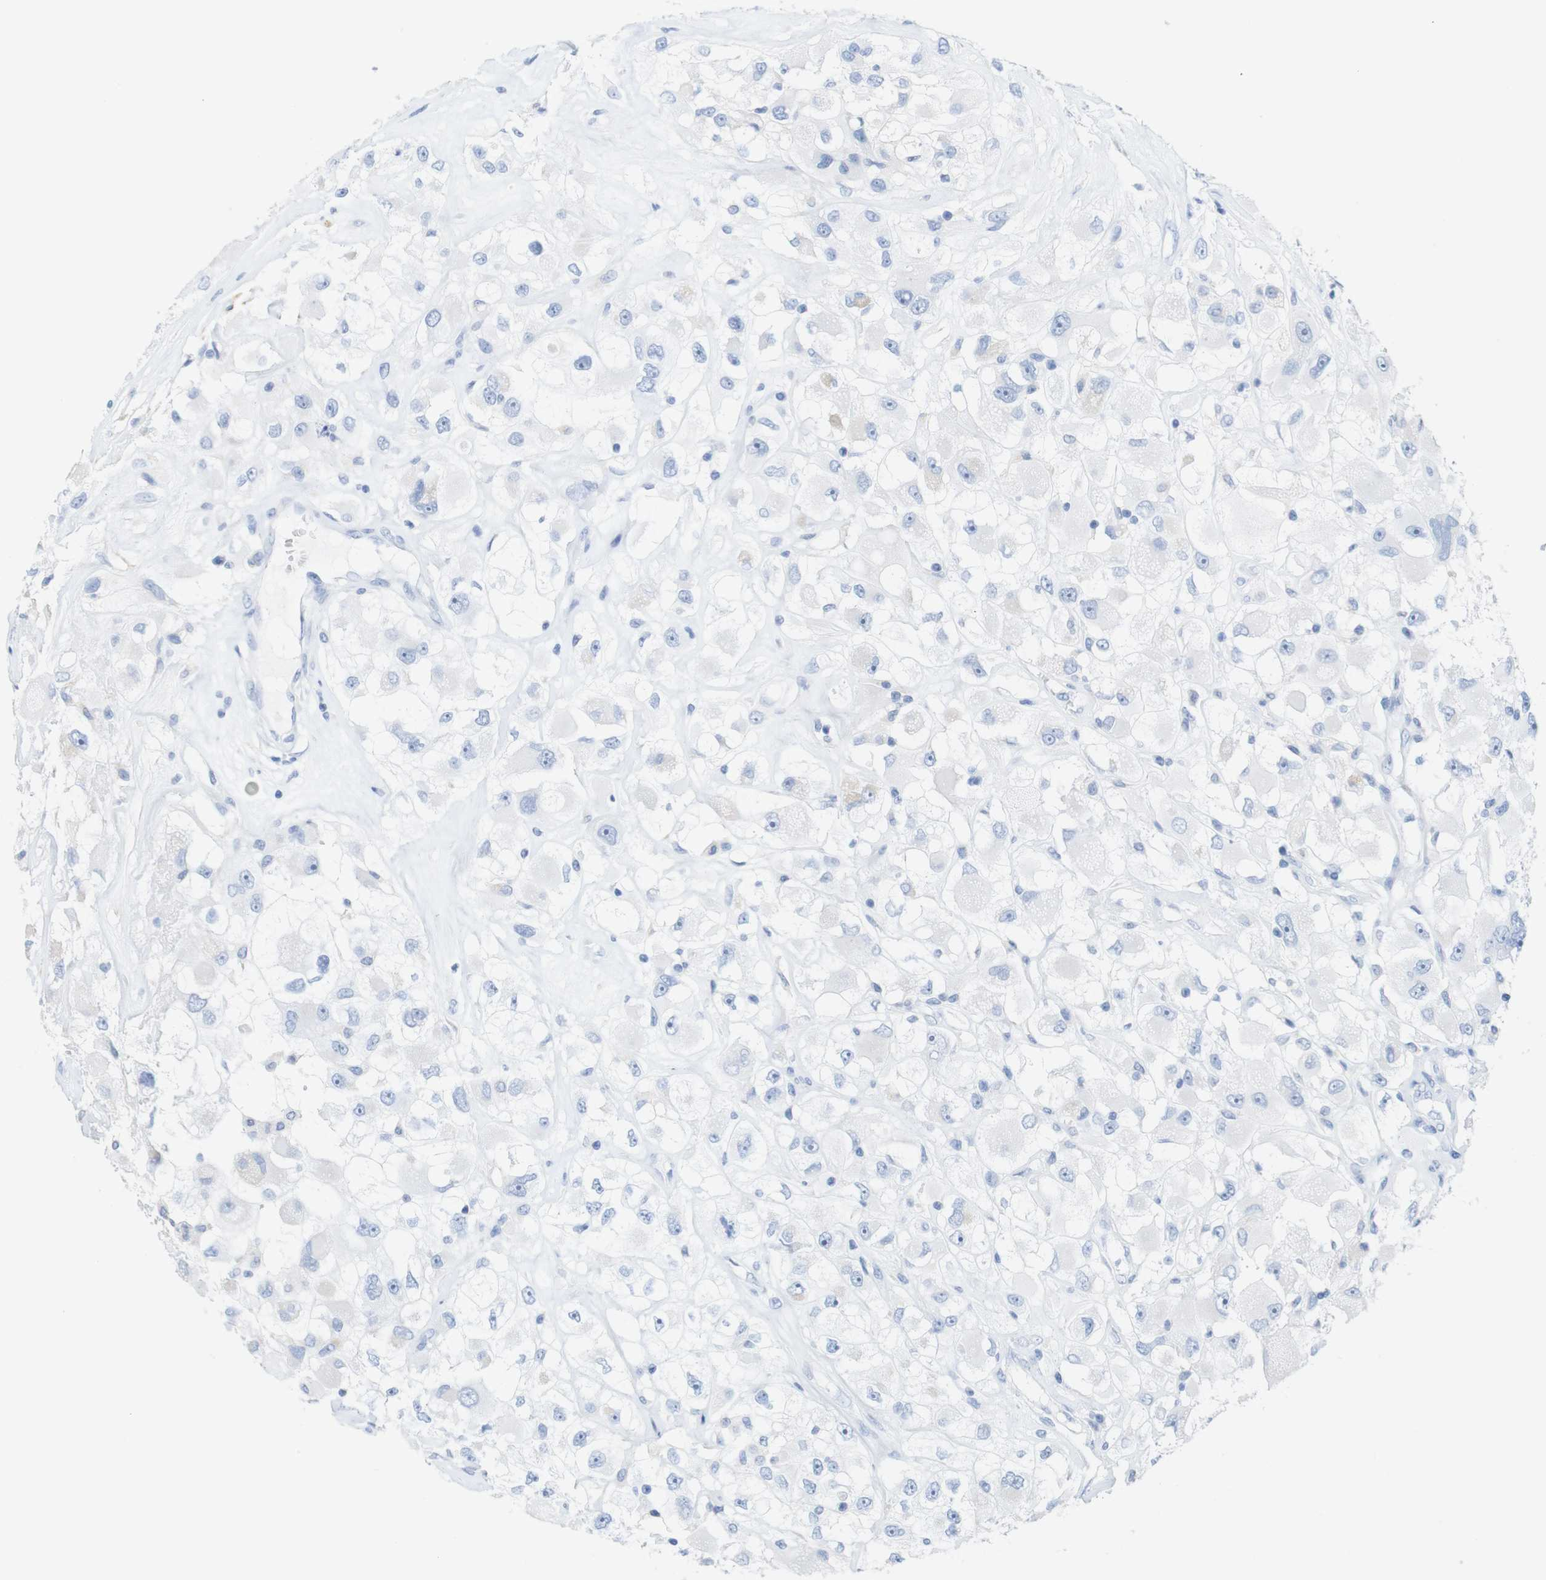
{"staining": {"intensity": "negative", "quantity": "none", "location": "none"}, "tissue": "renal cancer", "cell_type": "Tumor cells", "image_type": "cancer", "snomed": [{"axis": "morphology", "description": "Adenocarcinoma, NOS"}, {"axis": "topography", "description": "Kidney"}], "caption": "IHC photomicrograph of renal adenocarcinoma stained for a protein (brown), which shows no staining in tumor cells.", "gene": "LAG3", "patient": {"sex": "female", "age": 52}}